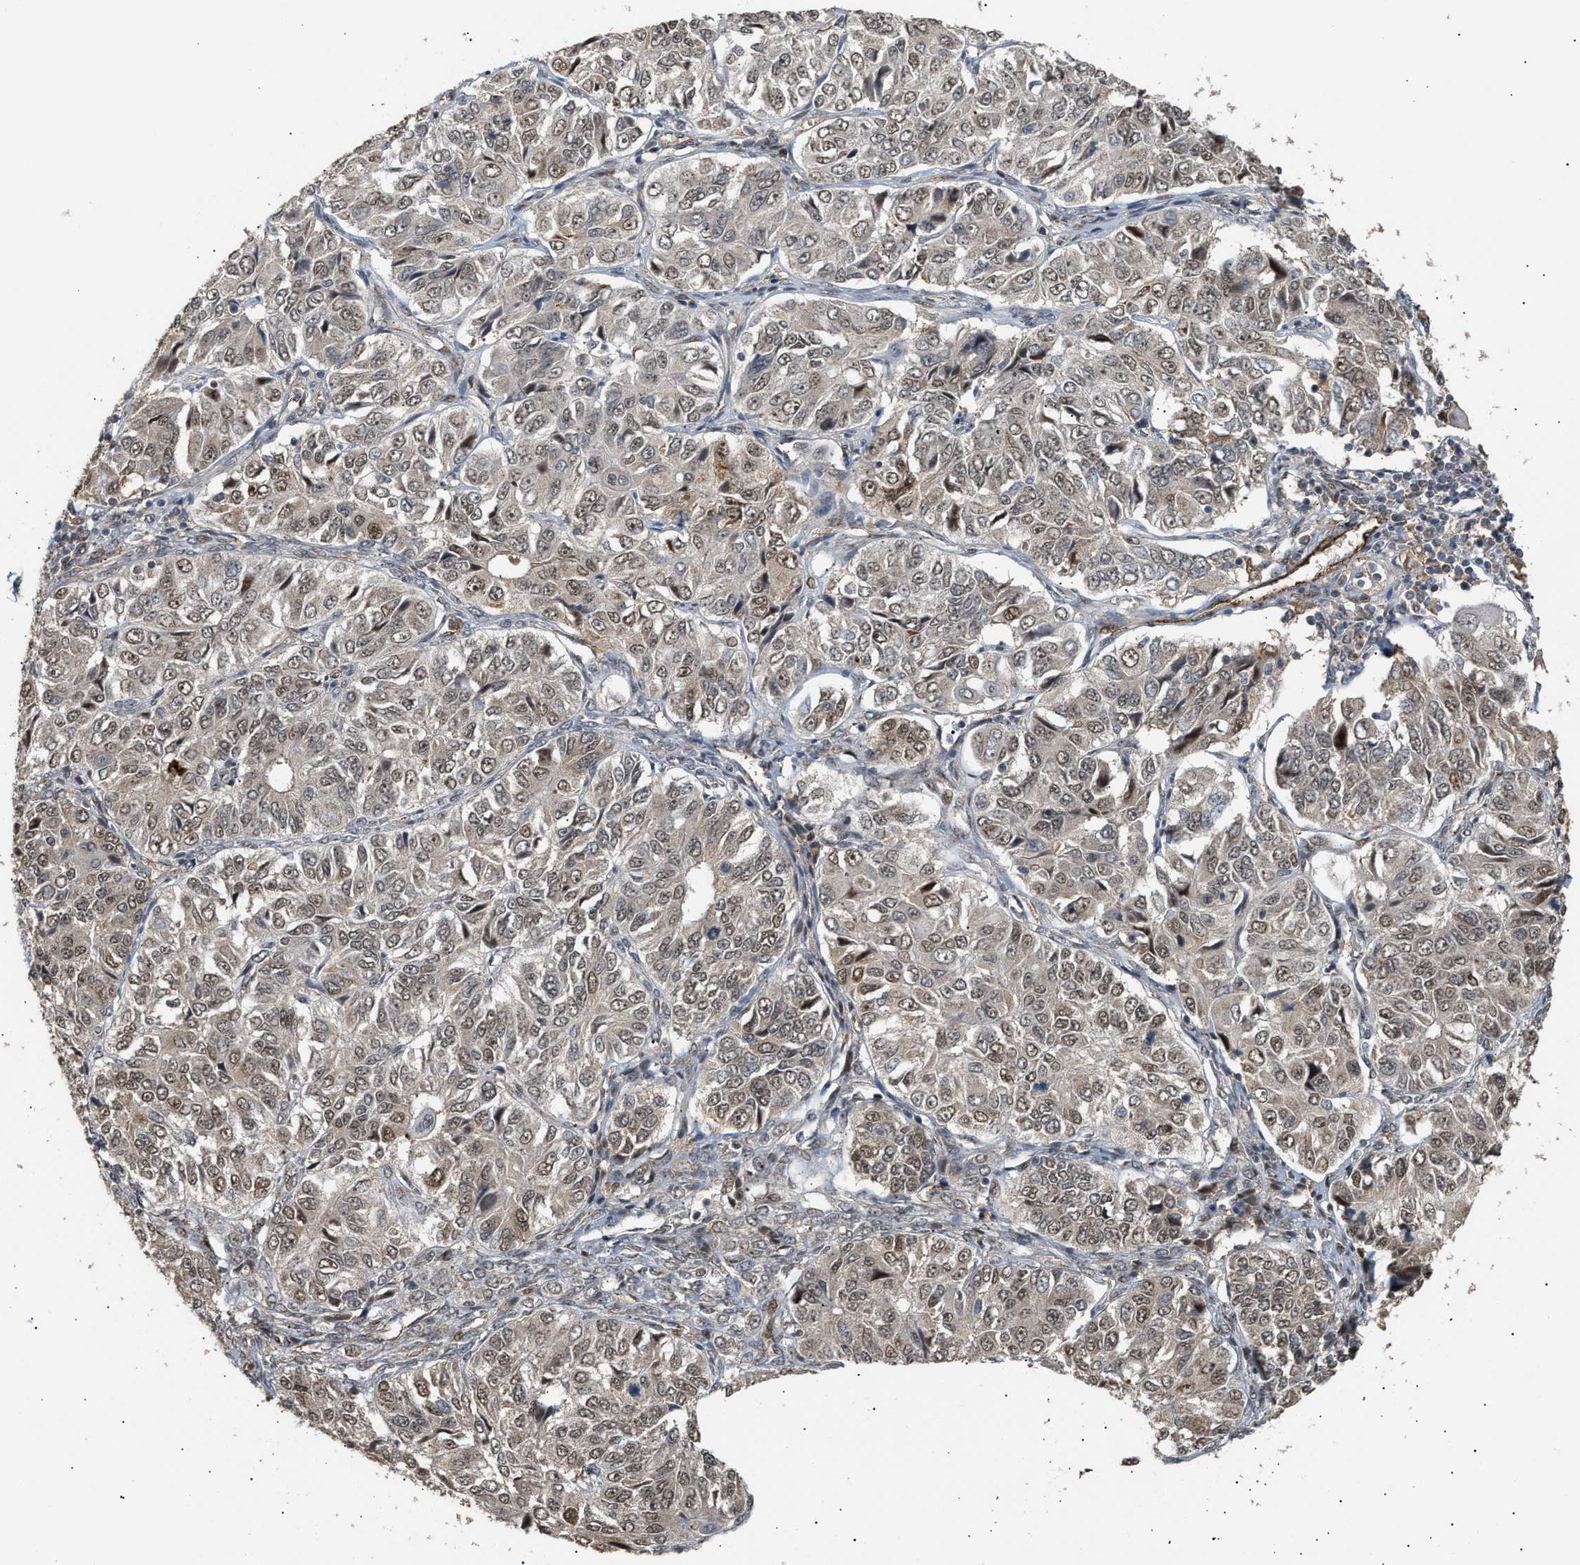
{"staining": {"intensity": "weak", "quantity": ">75%", "location": "nuclear"}, "tissue": "ovarian cancer", "cell_type": "Tumor cells", "image_type": "cancer", "snomed": [{"axis": "morphology", "description": "Carcinoma, endometroid"}, {"axis": "topography", "description": "Ovary"}], "caption": "IHC histopathology image of neoplastic tissue: human endometroid carcinoma (ovarian) stained using IHC exhibits low levels of weak protein expression localized specifically in the nuclear of tumor cells, appearing as a nuclear brown color.", "gene": "ZFAND5", "patient": {"sex": "female", "age": 51}}